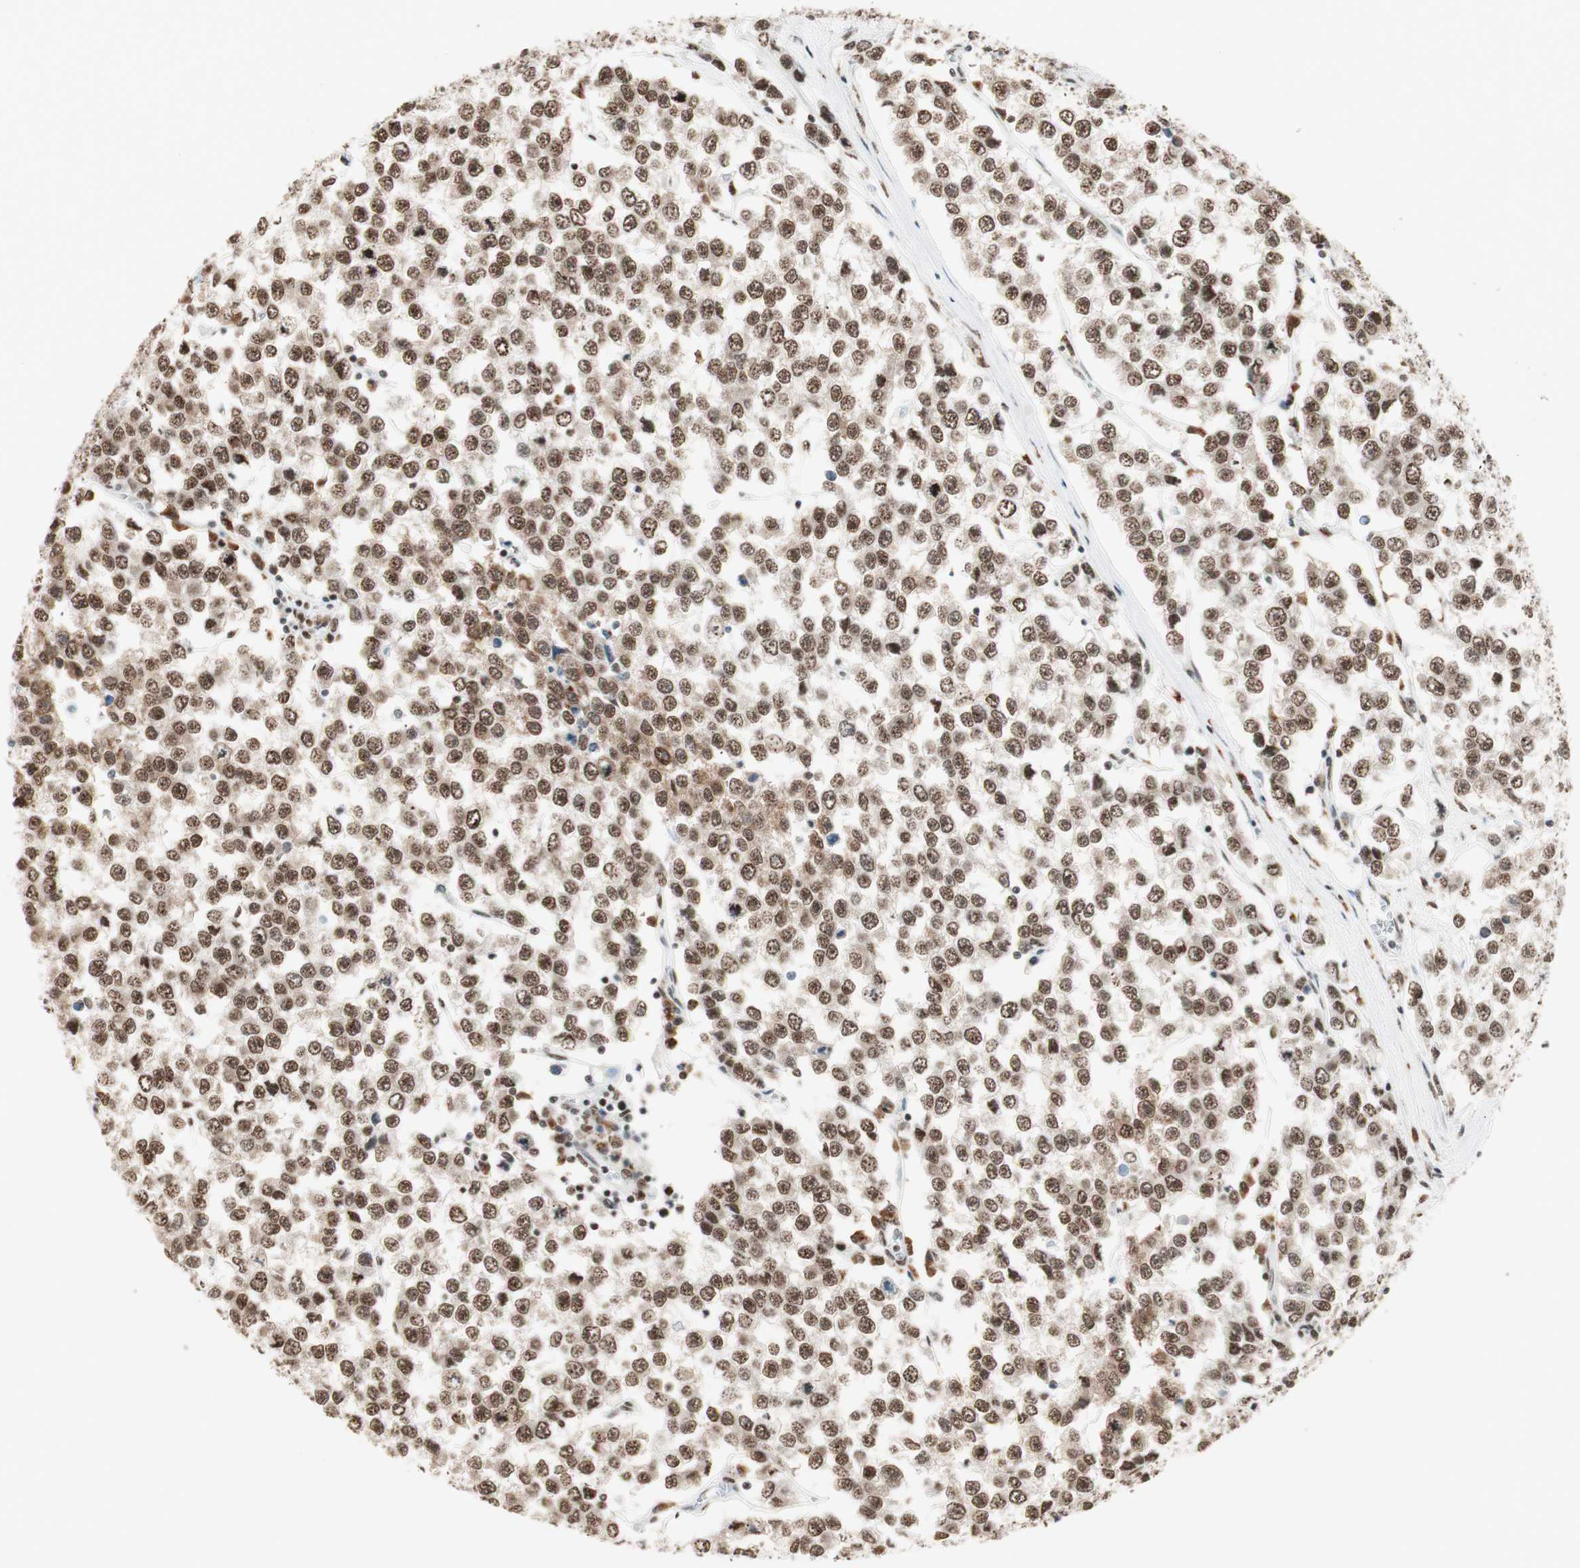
{"staining": {"intensity": "strong", "quantity": ">75%", "location": "nuclear"}, "tissue": "testis cancer", "cell_type": "Tumor cells", "image_type": "cancer", "snomed": [{"axis": "morphology", "description": "Seminoma, NOS"}, {"axis": "morphology", "description": "Carcinoma, Embryonal, NOS"}, {"axis": "topography", "description": "Testis"}], "caption": "About >75% of tumor cells in human testis seminoma exhibit strong nuclear protein staining as visualized by brown immunohistochemical staining.", "gene": "SMARCE1", "patient": {"sex": "male", "age": 52}}